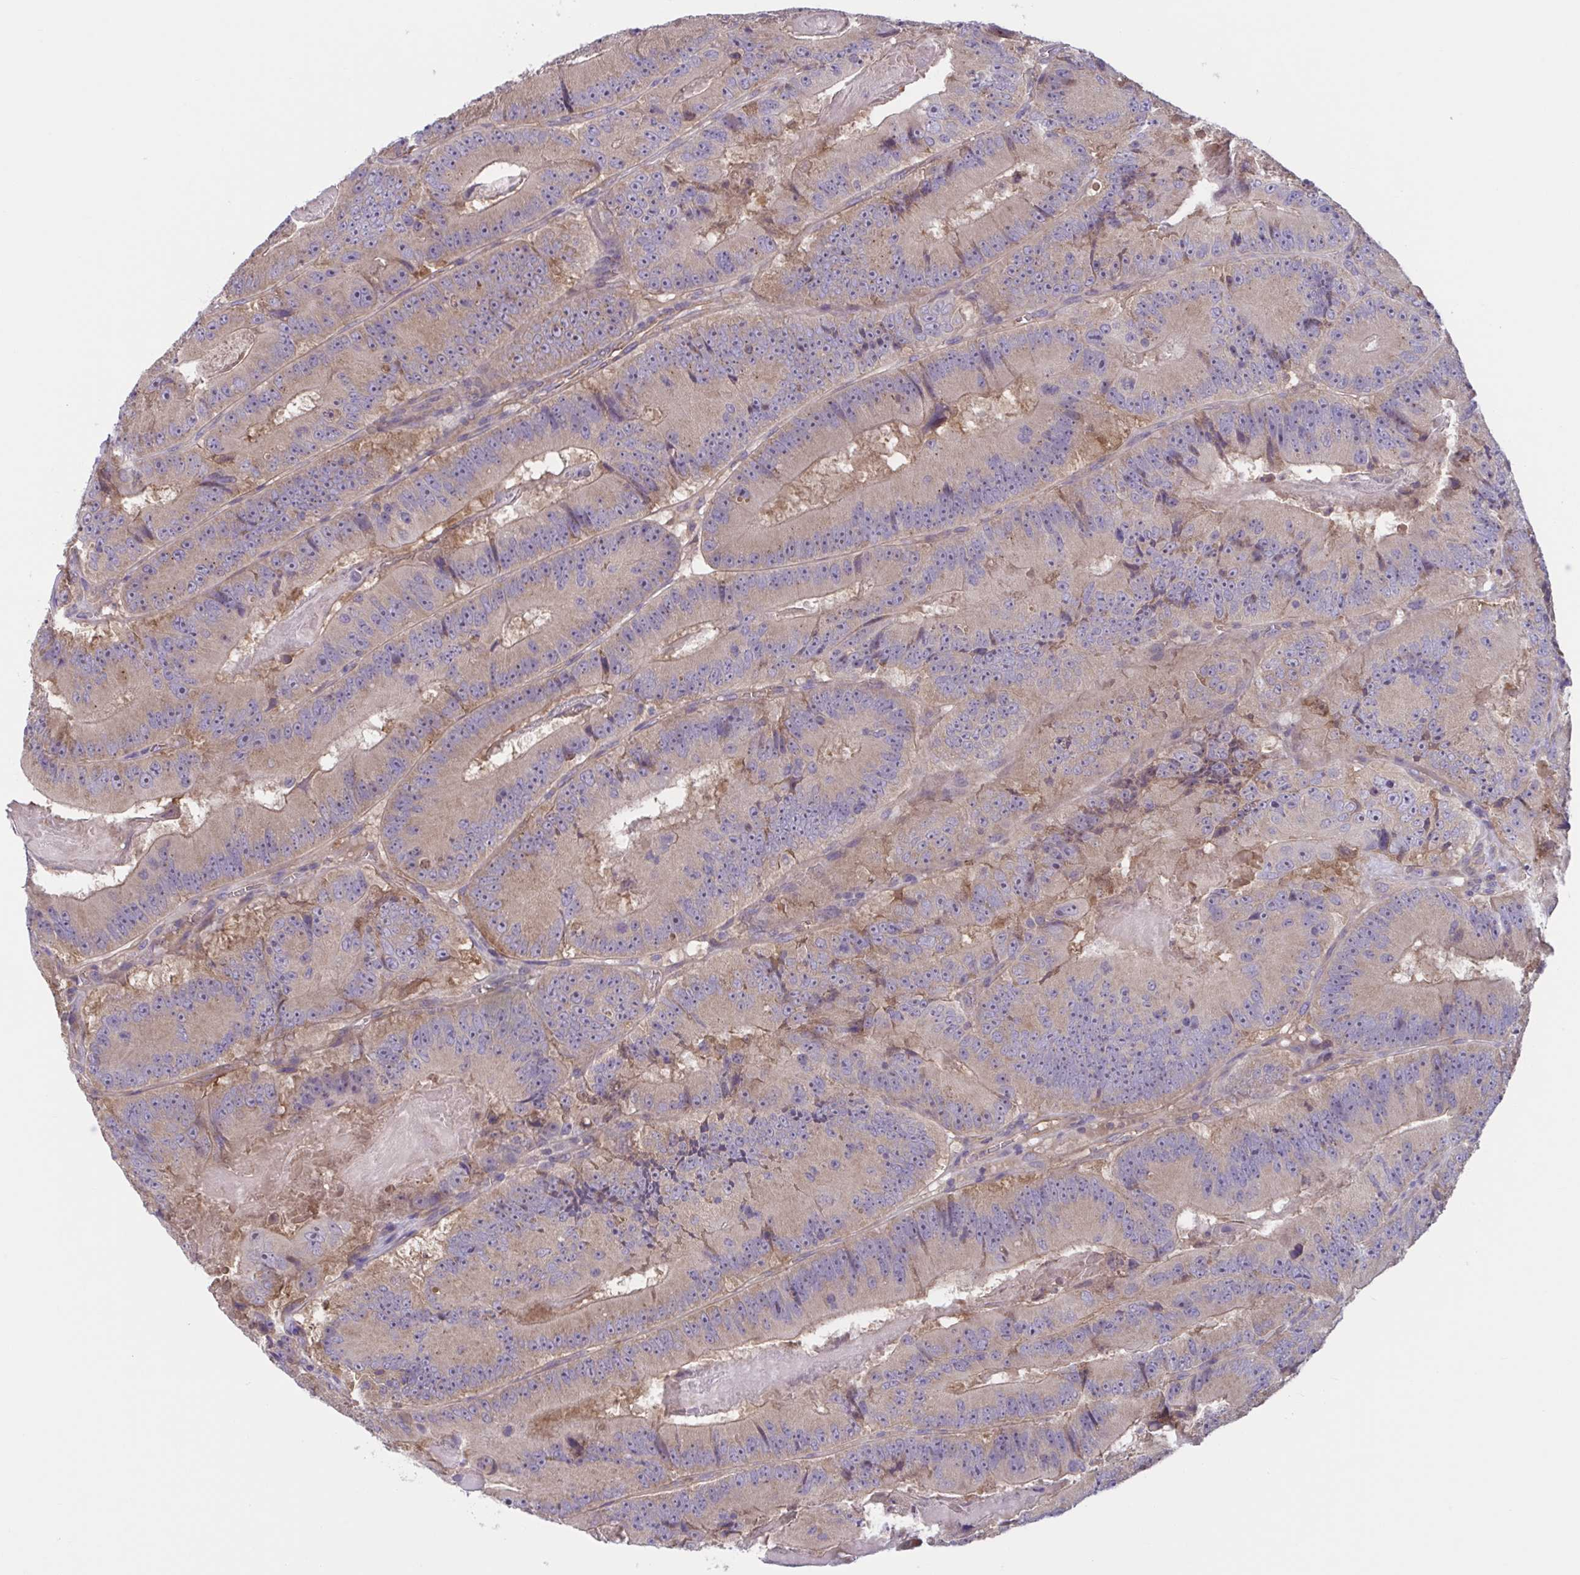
{"staining": {"intensity": "weak", "quantity": ">75%", "location": "cytoplasmic/membranous"}, "tissue": "colorectal cancer", "cell_type": "Tumor cells", "image_type": "cancer", "snomed": [{"axis": "morphology", "description": "Adenocarcinoma, NOS"}, {"axis": "topography", "description": "Colon"}], "caption": "This micrograph exhibits immunohistochemistry (IHC) staining of human colorectal cancer (adenocarcinoma), with low weak cytoplasmic/membranous positivity in approximately >75% of tumor cells.", "gene": "WNT9B", "patient": {"sex": "female", "age": 86}}